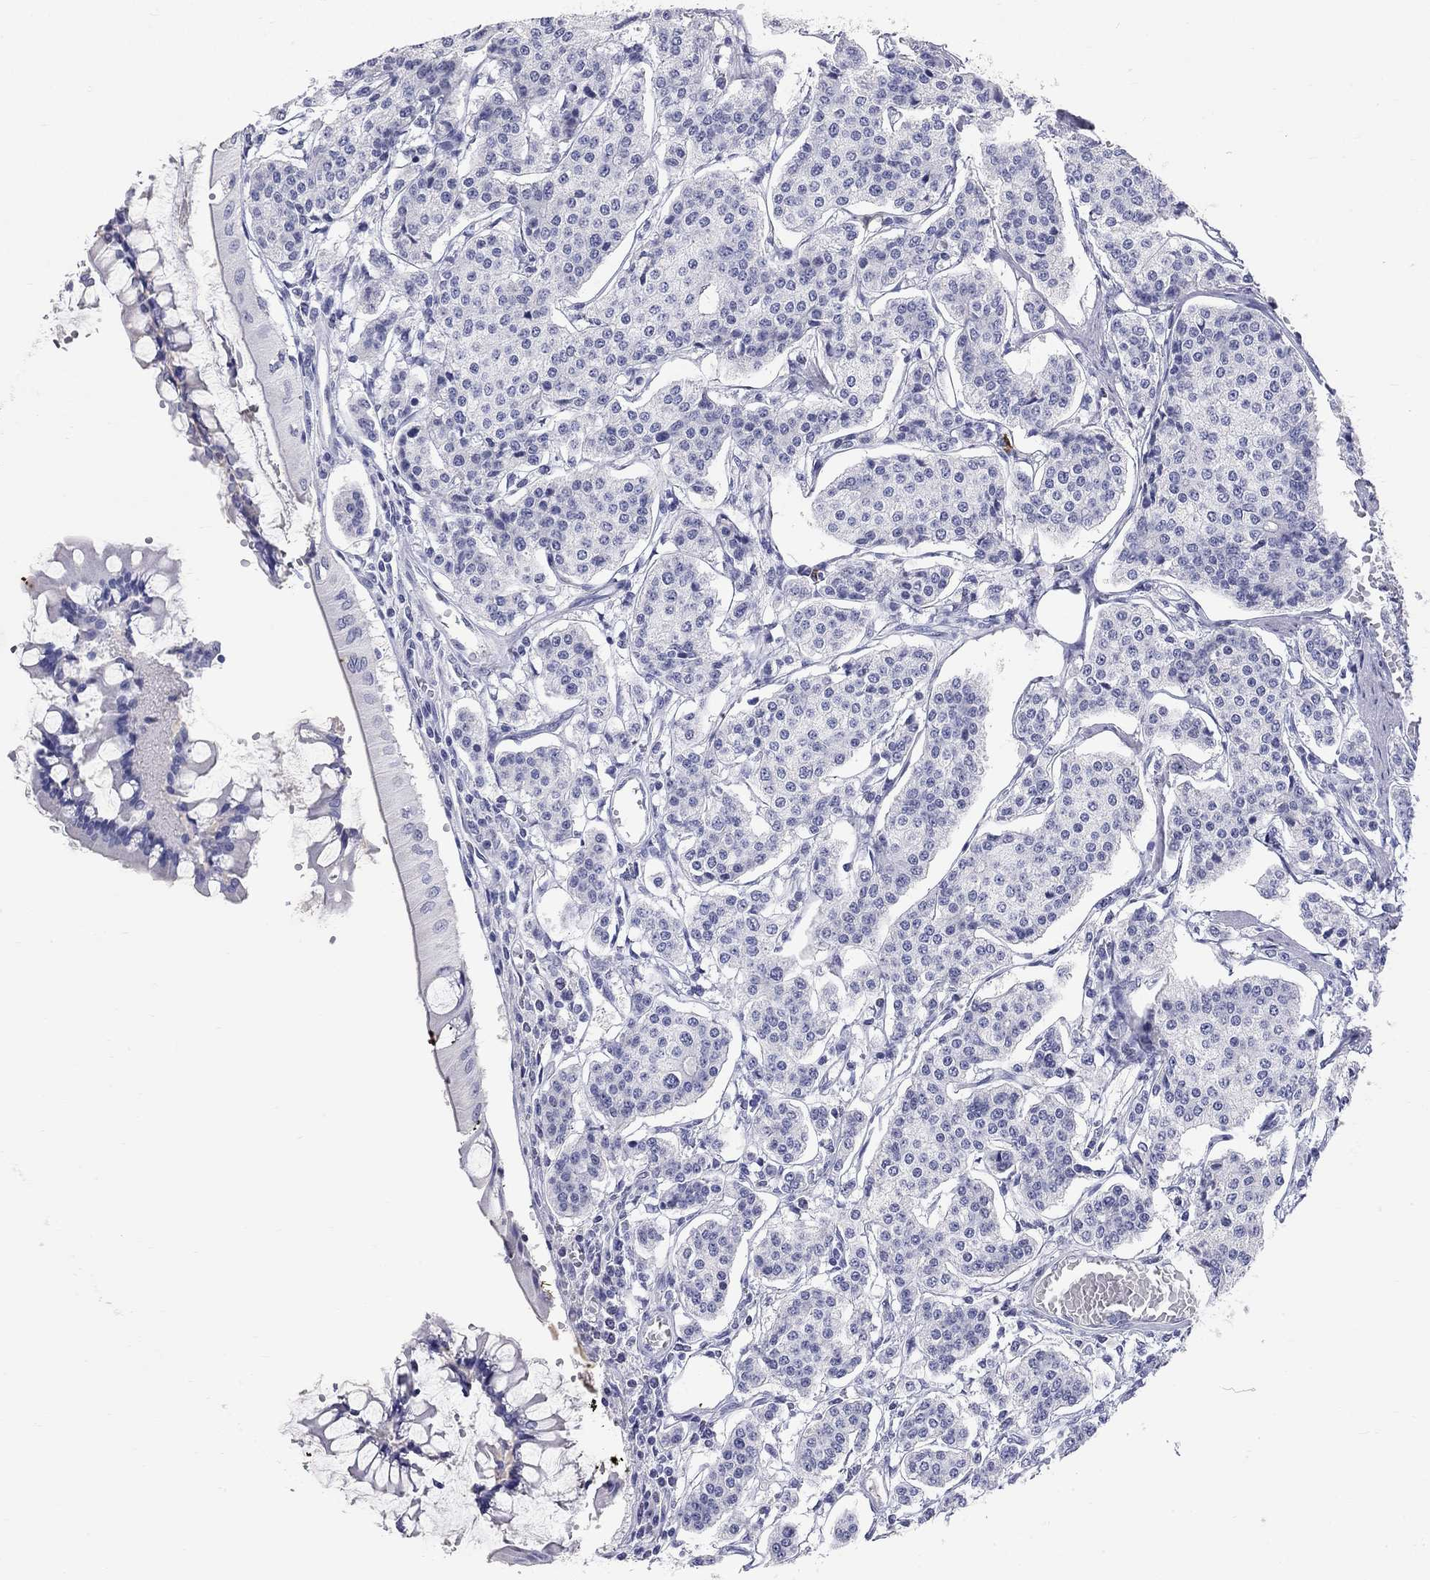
{"staining": {"intensity": "negative", "quantity": "none", "location": "none"}, "tissue": "carcinoid", "cell_type": "Tumor cells", "image_type": "cancer", "snomed": [{"axis": "morphology", "description": "Carcinoid, malignant, NOS"}, {"axis": "topography", "description": "Small intestine"}], "caption": "Immunohistochemistry photomicrograph of human carcinoid stained for a protein (brown), which exhibits no expression in tumor cells. (Stains: DAB (3,3'-diaminobenzidine) immunohistochemistry (IHC) with hematoxylin counter stain, Microscopy: brightfield microscopy at high magnification).", "gene": "PHOX2B", "patient": {"sex": "female", "age": 65}}